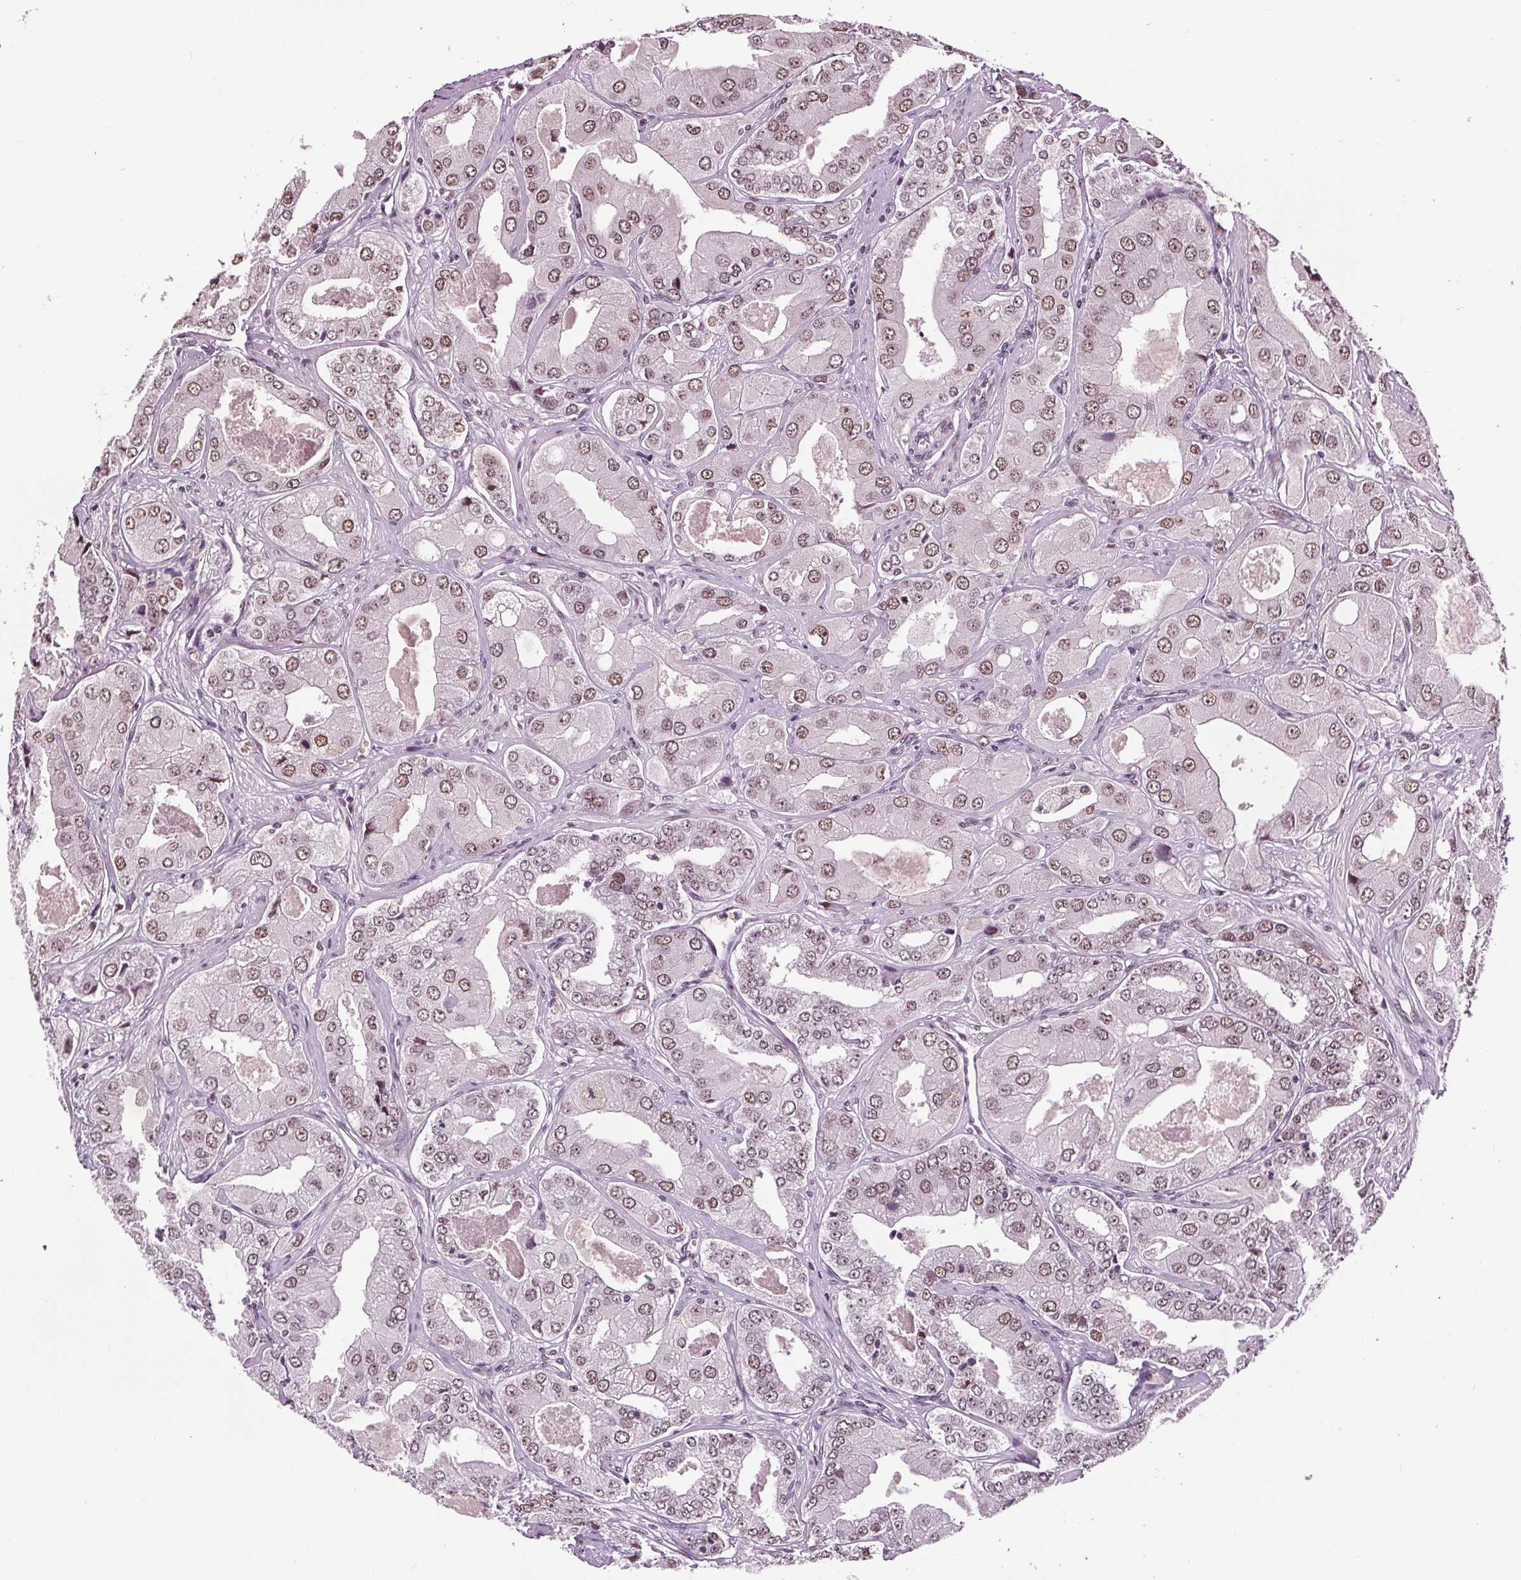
{"staining": {"intensity": "weak", "quantity": ">75%", "location": "nuclear"}, "tissue": "prostate cancer", "cell_type": "Tumor cells", "image_type": "cancer", "snomed": [{"axis": "morphology", "description": "Adenocarcinoma, Low grade"}, {"axis": "topography", "description": "Prostate"}], "caption": "A micrograph of human prostate adenocarcinoma (low-grade) stained for a protein exhibits weak nuclear brown staining in tumor cells.", "gene": "IWS1", "patient": {"sex": "male", "age": 60}}